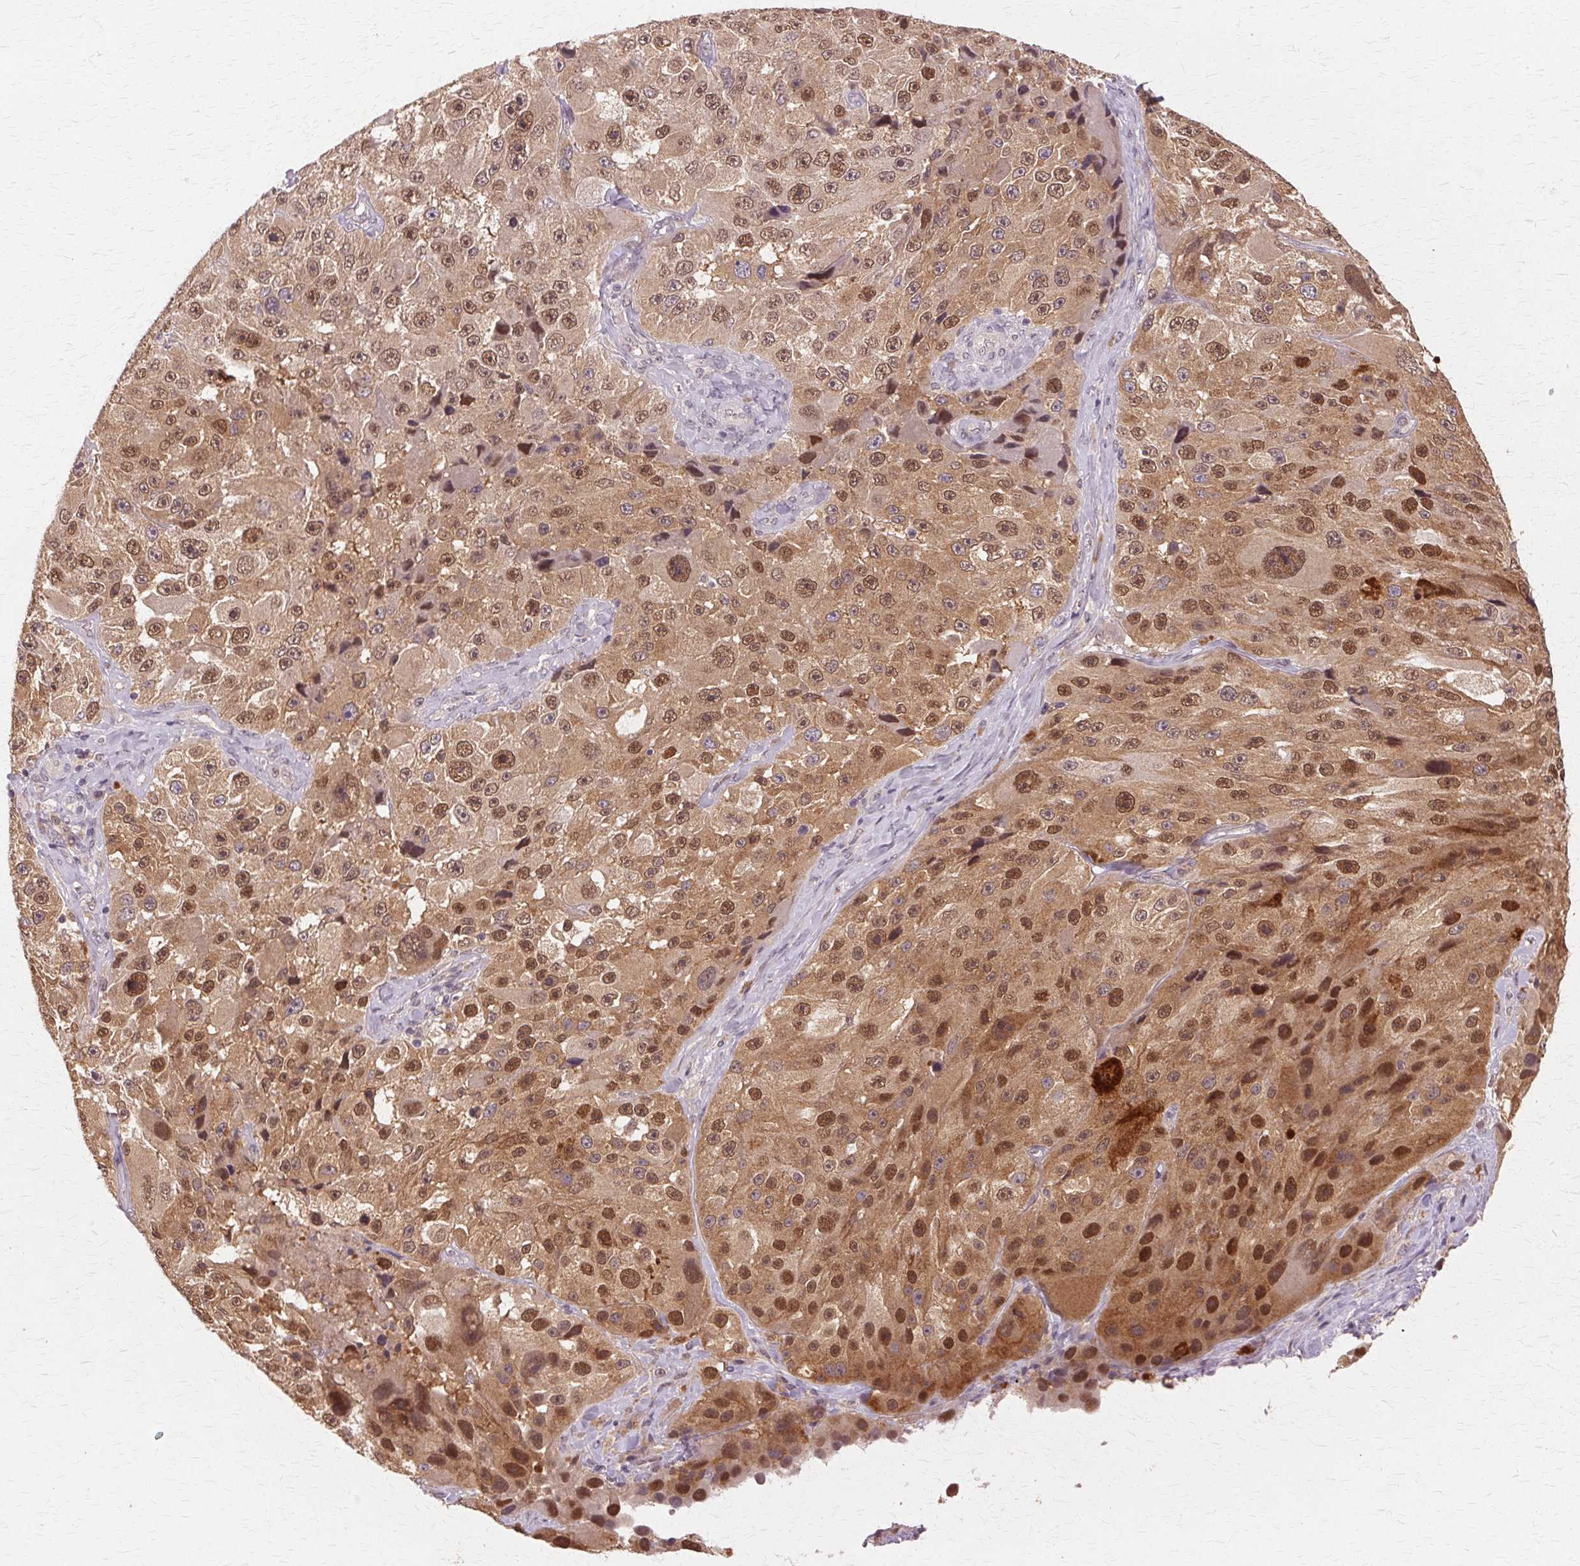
{"staining": {"intensity": "moderate", "quantity": ">75%", "location": "cytoplasmic/membranous,nuclear"}, "tissue": "melanoma", "cell_type": "Tumor cells", "image_type": "cancer", "snomed": [{"axis": "morphology", "description": "Malignant melanoma, Metastatic site"}, {"axis": "topography", "description": "Lymph node"}], "caption": "Immunohistochemical staining of melanoma reveals medium levels of moderate cytoplasmic/membranous and nuclear protein expression in about >75% of tumor cells. The staining was performed using DAB, with brown indicating positive protein expression. Nuclei are stained blue with hematoxylin.", "gene": "PRMT5", "patient": {"sex": "male", "age": 62}}